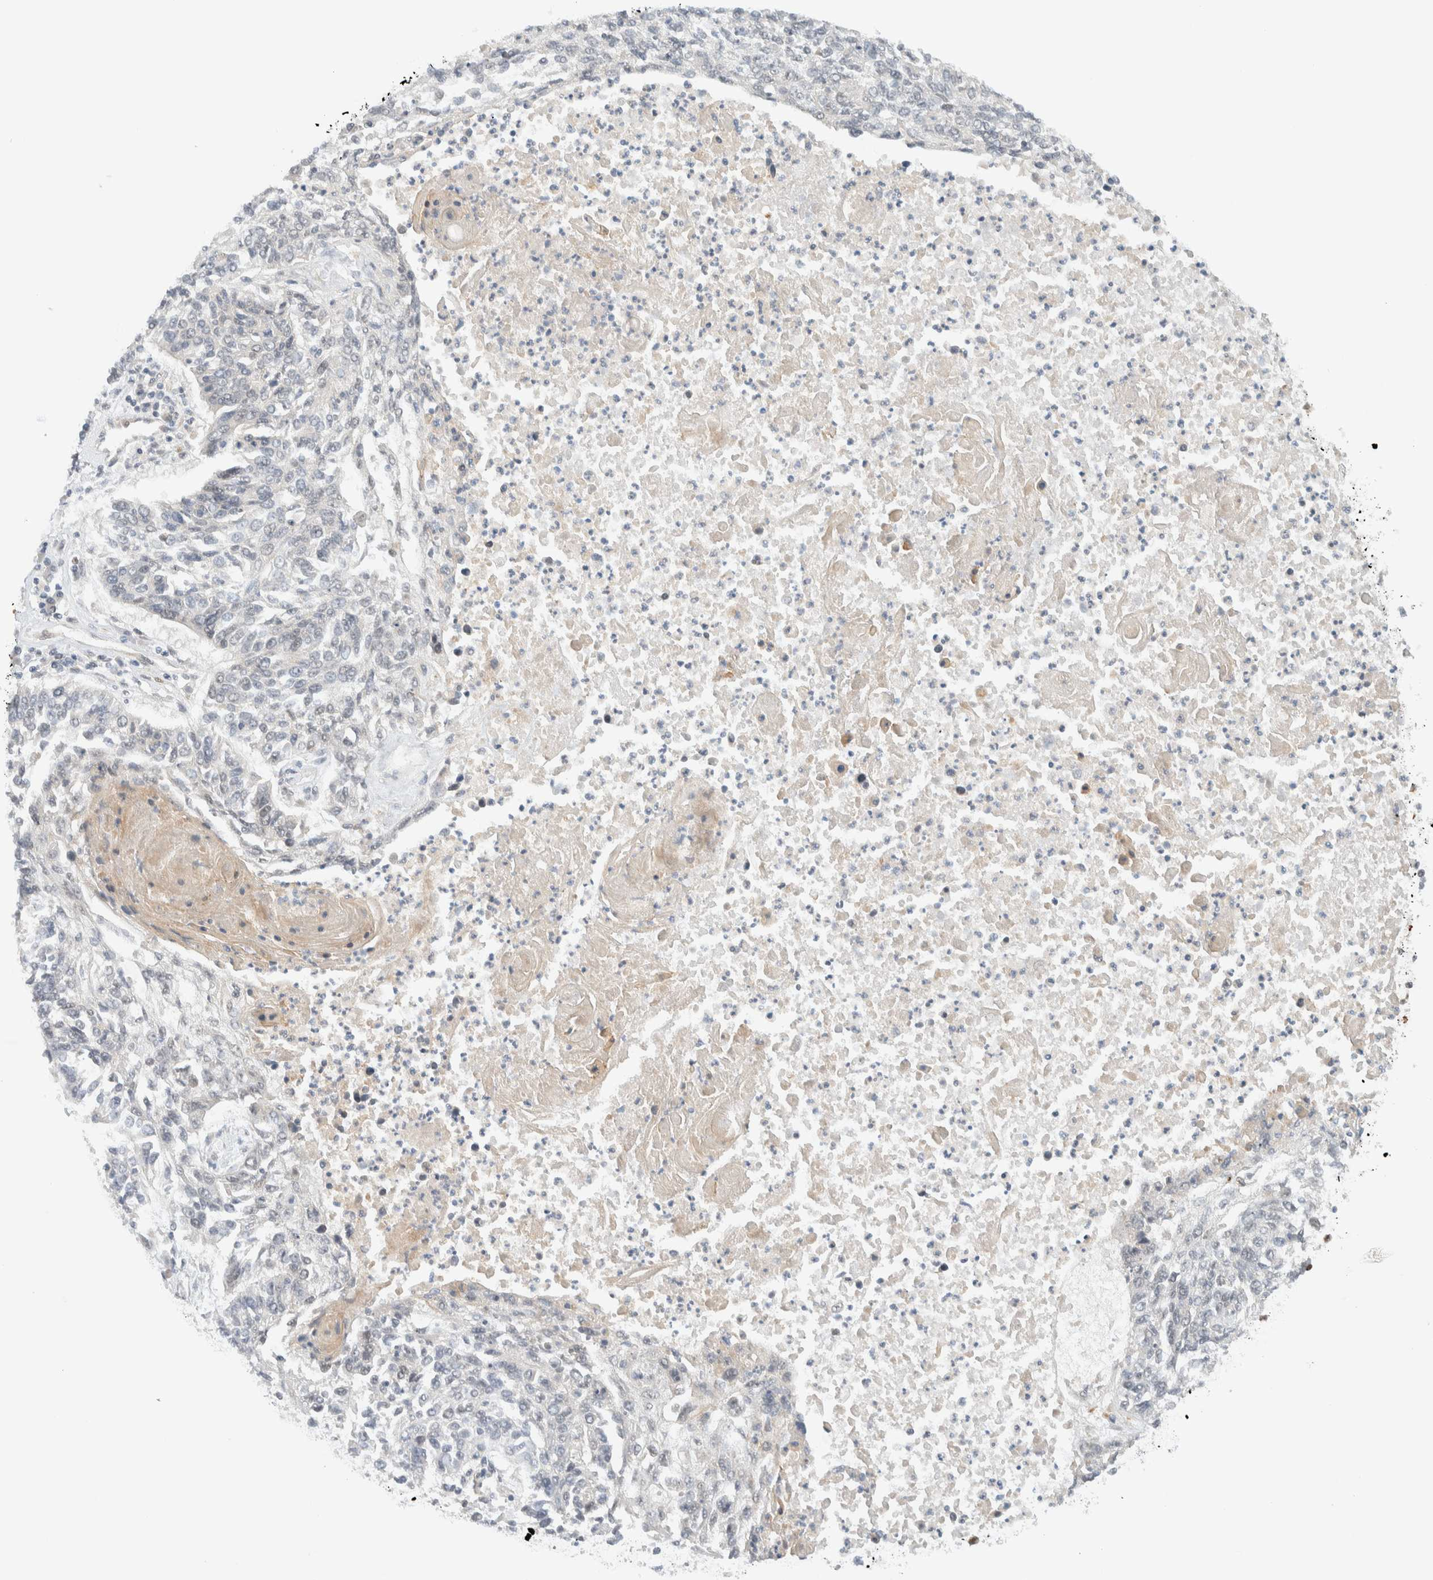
{"staining": {"intensity": "negative", "quantity": "none", "location": "none"}, "tissue": "lung cancer", "cell_type": "Tumor cells", "image_type": "cancer", "snomed": [{"axis": "morphology", "description": "Normal tissue, NOS"}, {"axis": "morphology", "description": "Squamous cell carcinoma, NOS"}, {"axis": "topography", "description": "Cartilage tissue"}, {"axis": "topography", "description": "Bronchus"}, {"axis": "topography", "description": "Lung"}], "caption": "IHC photomicrograph of neoplastic tissue: lung cancer stained with DAB demonstrates no significant protein positivity in tumor cells.", "gene": "C8orf76", "patient": {"sex": "female", "age": 49}}